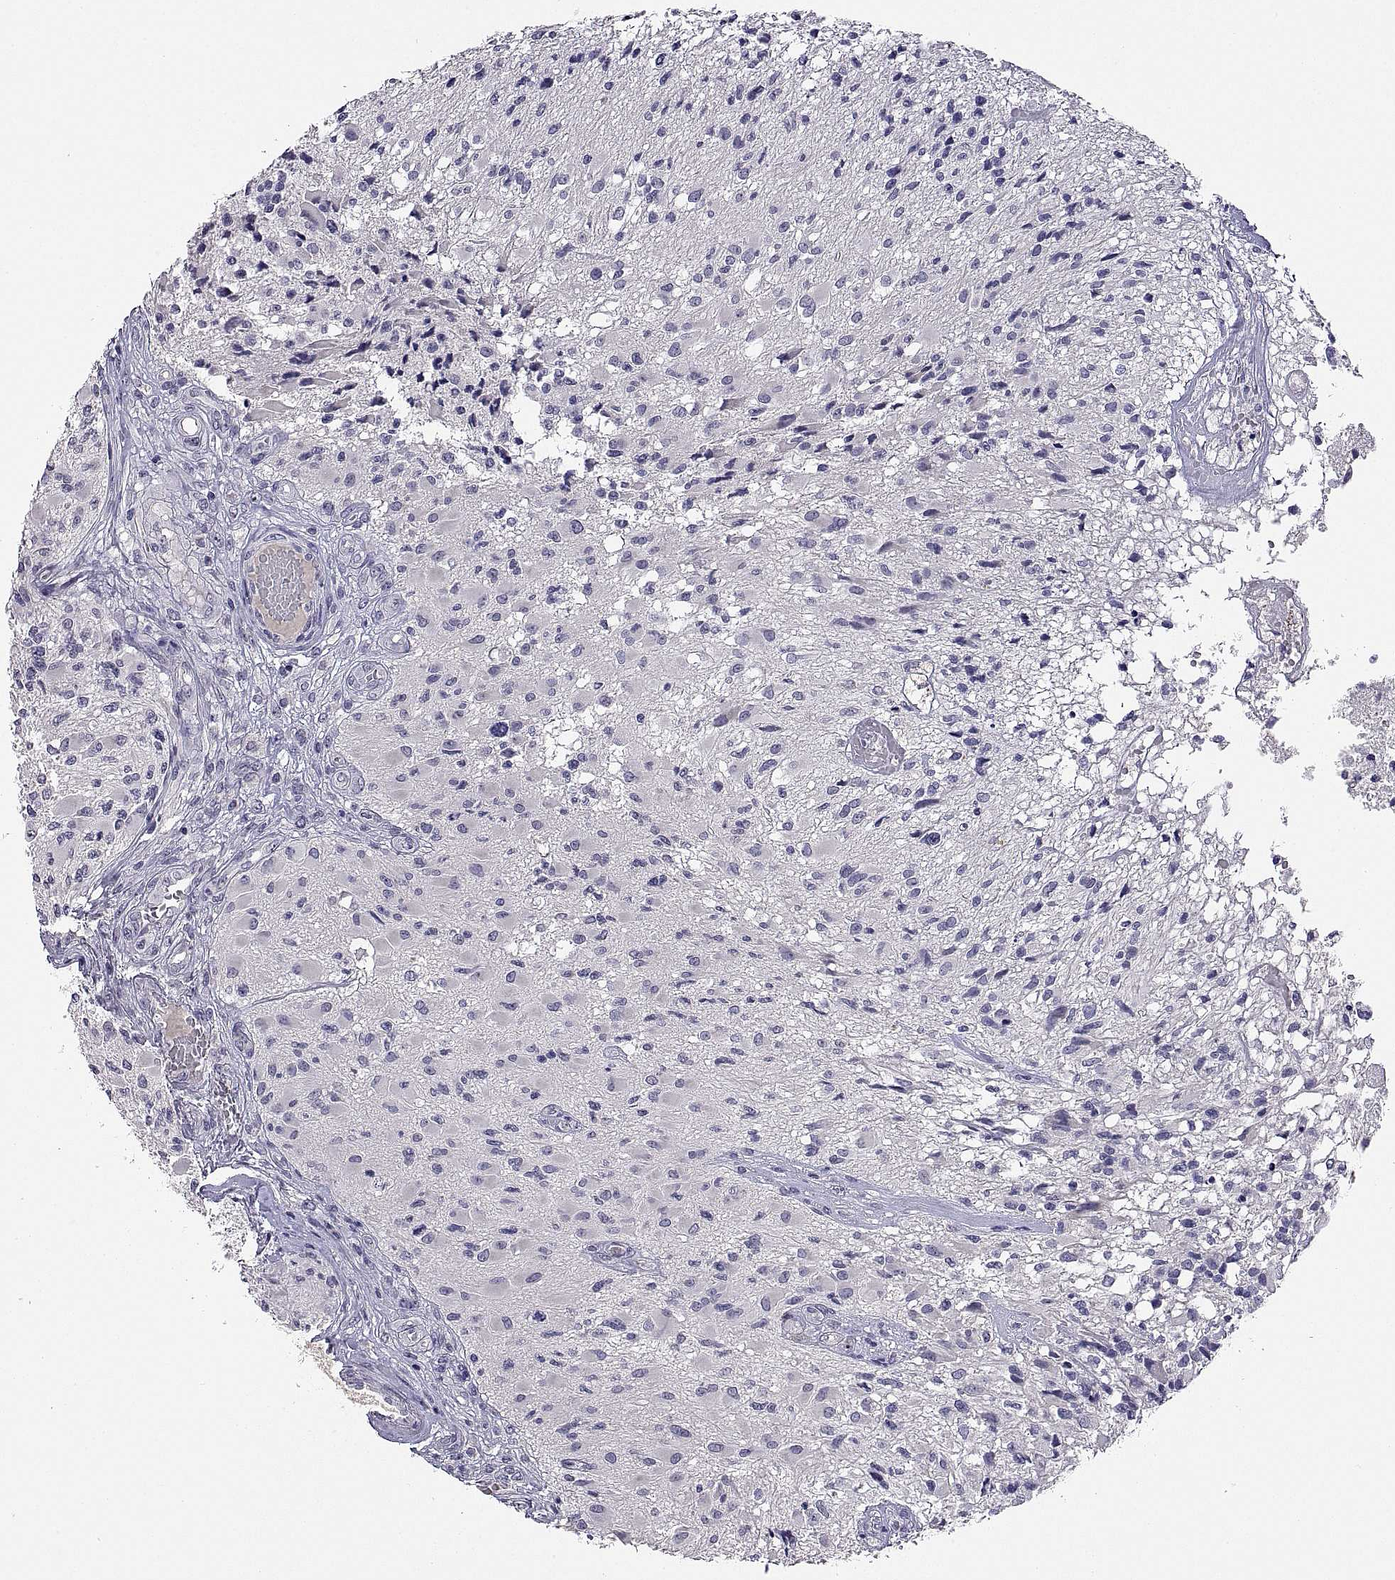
{"staining": {"intensity": "negative", "quantity": "none", "location": "none"}, "tissue": "glioma", "cell_type": "Tumor cells", "image_type": "cancer", "snomed": [{"axis": "morphology", "description": "Glioma, malignant, High grade"}, {"axis": "topography", "description": "Brain"}], "caption": "Protein analysis of malignant glioma (high-grade) reveals no significant staining in tumor cells. (DAB immunohistochemistry (IHC) with hematoxylin counter stain).", "gene": "MS4A1", "patient": {"sex": "female", "age": 63}}